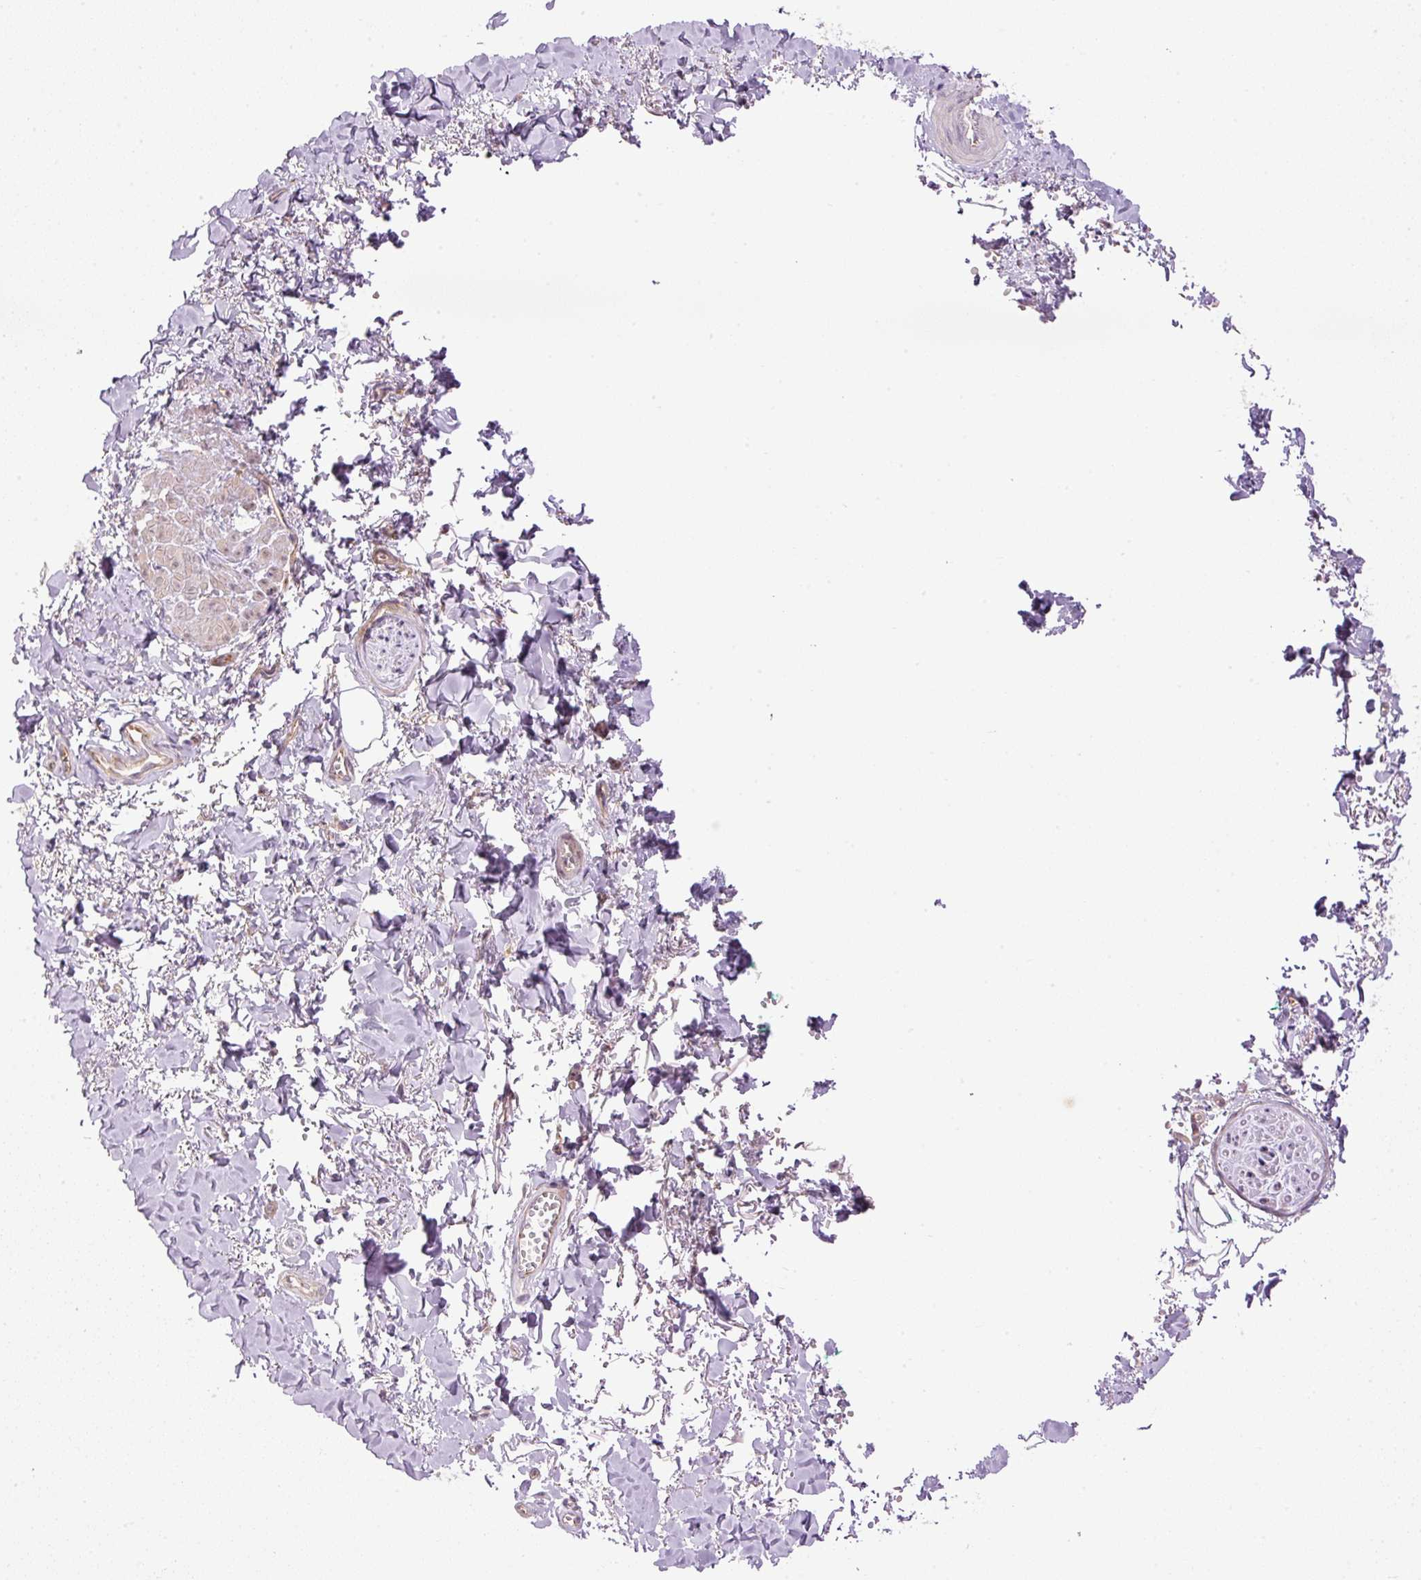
{"staining": {"intensity": "negative", "quantity": "none", "location": "none"}, "tissue": "adipose tissue", "cell_type": "Adipocytes", "image_type": "normal", "snomed": [{"axis": "morphology", "description": "Normal tissue, NOS"}, {"axis": "topography", "description": "Vulva"}, {"axis": "topography", "description": "Vagina"}, {"axis": "topography", "description": "Peripheral nerve tissue"}], "caption": "Immunohistochemistry of unremarkable adipose tissue exhibits no expression in adipocytes. (Stains: DAB (3,3'-diaminobenzidine) immunohistochemistry with hematoxylin counter stain, Microscopy: brightfield microscopy at high magnification).", "gene": "MZT2A", "patient": {"sex": "female", "age": 66}}